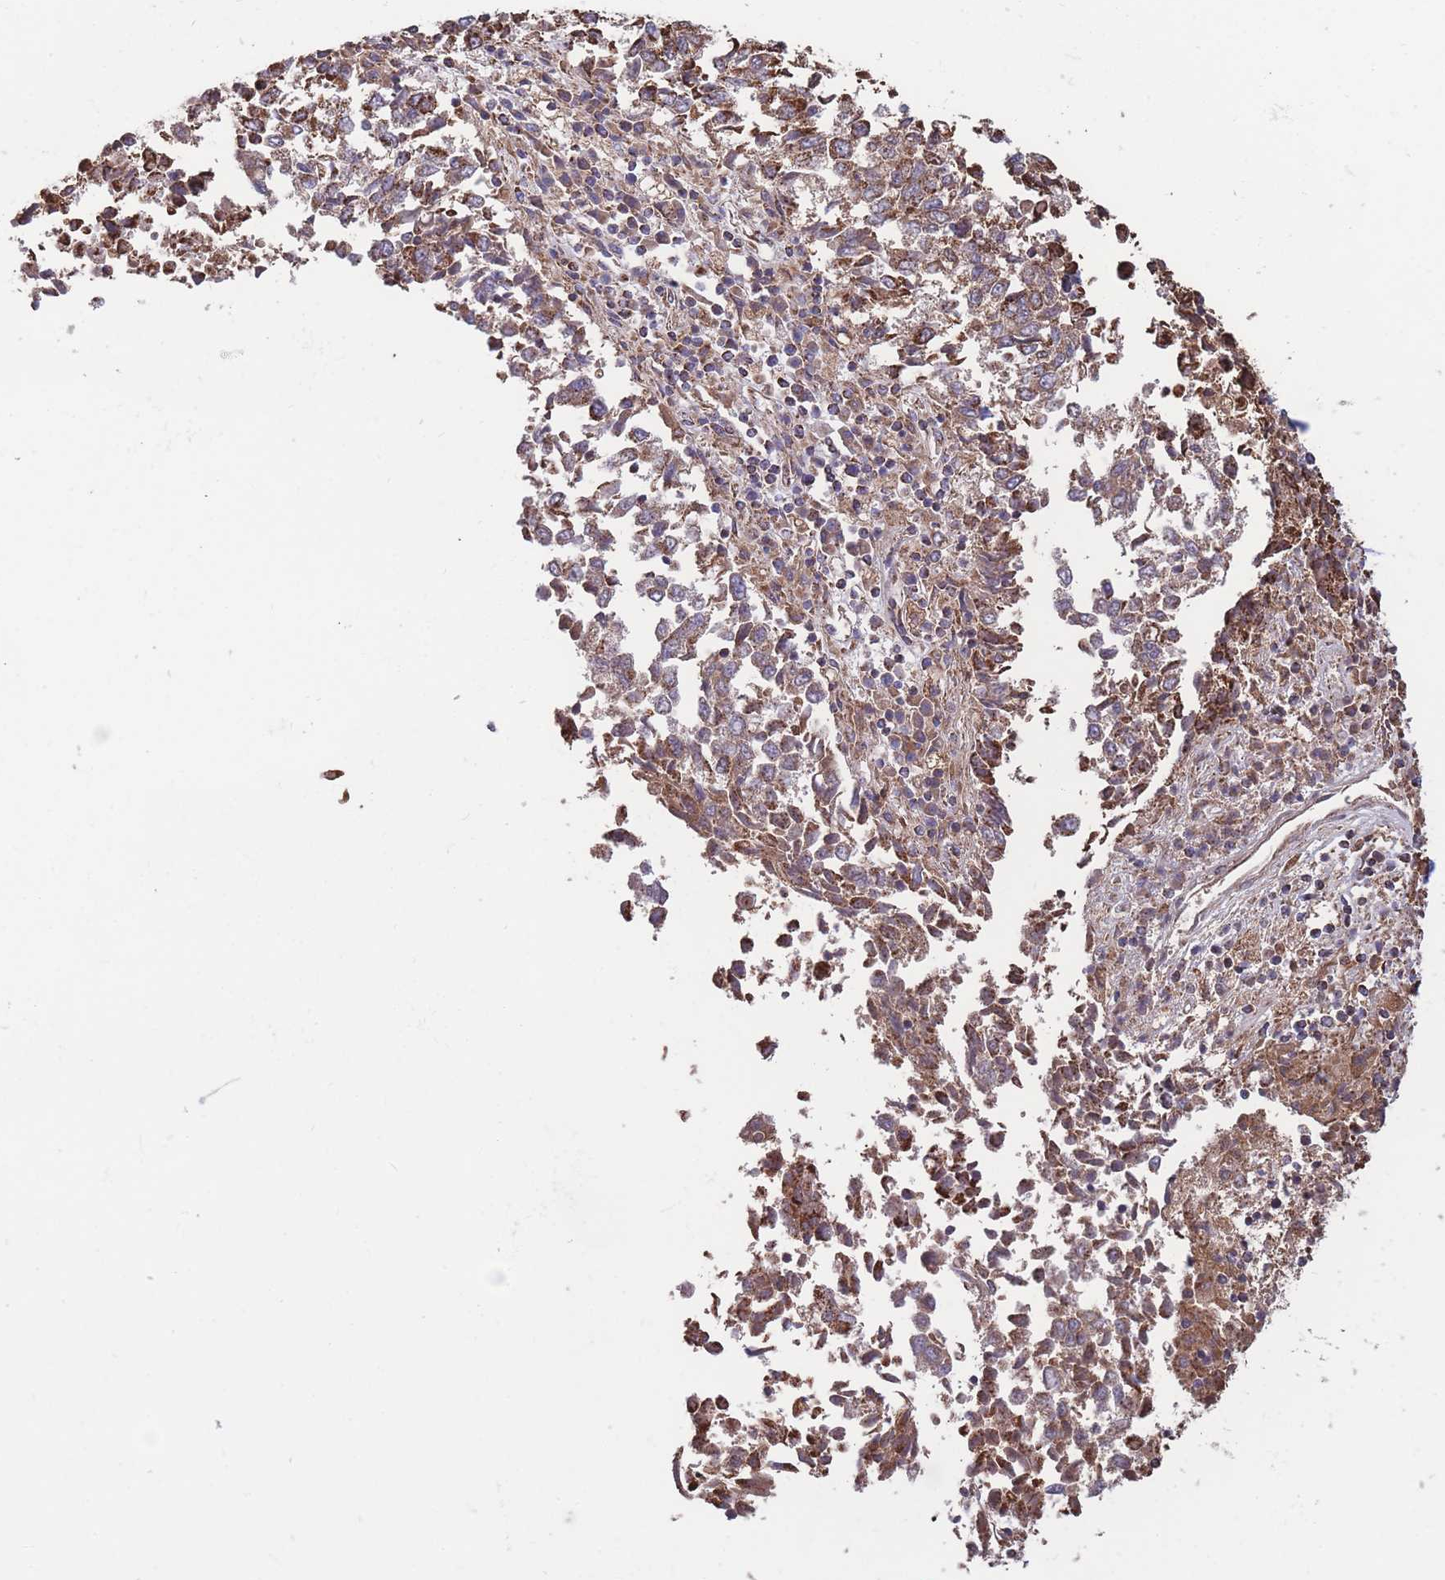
{"staining": {"intensity": "strong", "quantity": ">75%", "location": "cytoplasmic/membranous"}, "tissue": "lung cancer", "cell_type": "Tumor cells", "image_type": "cancer", "snomed": [{"axis": "morphology", "description": "Squamous cell carcinoma, NOS"}, {"axis": "topography", "description": "Lung"}], "caption": "IHC (DAB (3,3'-diaminobenzidine)) staining of lung cancer (squamous cell carcinoma) reveals strong cytoplasmic/membranous protein expression in approximately >75% of tumor cells.", "gene": "FKBP8", "patient": {"sex": "male", "age": 73}}